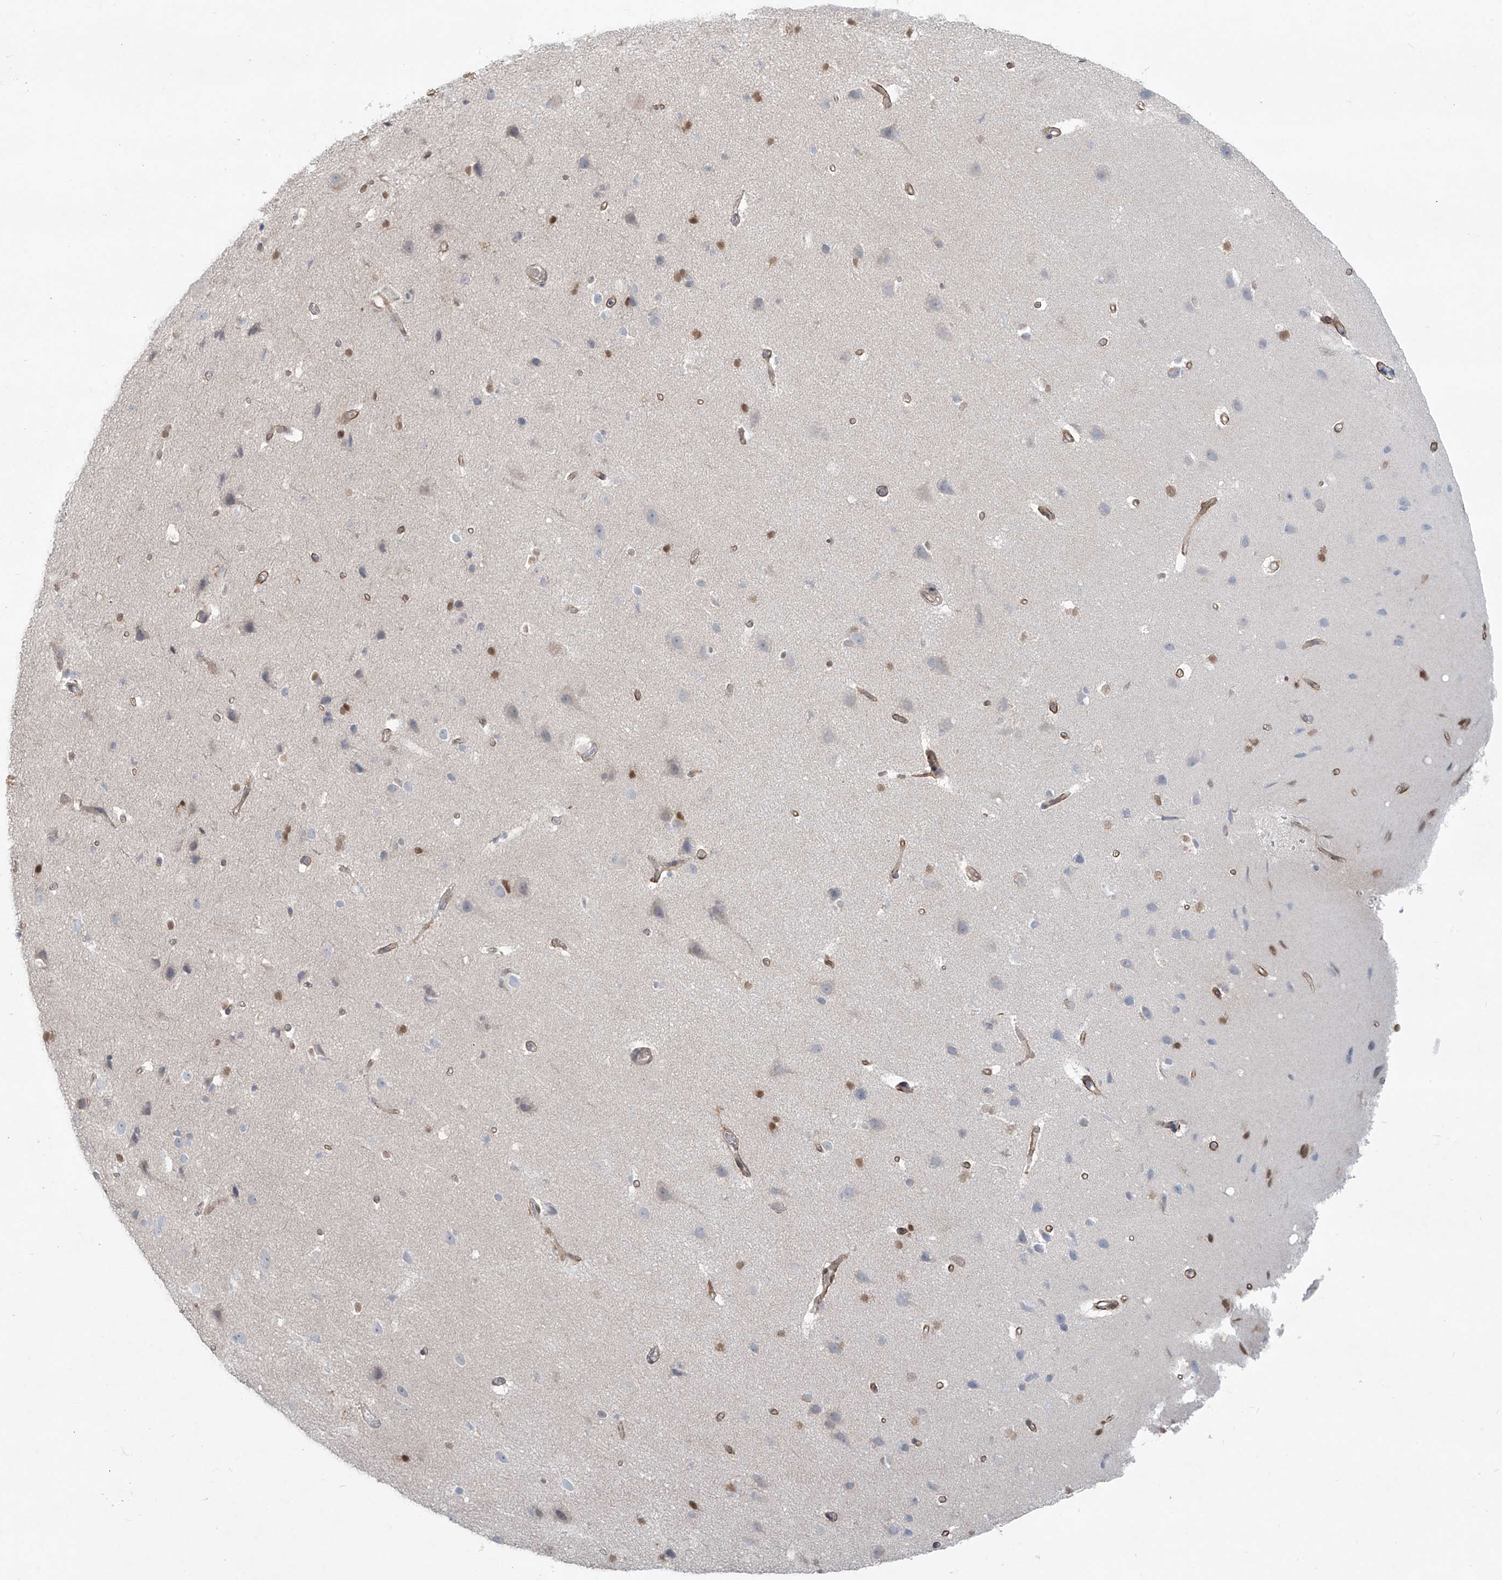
{"staining": {"intensity": "moderate", "quantity": ">75%", "location": "cytoplasmic/membranous"}, "tissue": "cerebral cortex", "cell_type": "Endothelial cells", "image_type": "normal", "snomed": [{"axis": "morphology", "description": "Normal tissue, NOS"}, {"axis": "topography", "description": "Cerebral cortex"}], "caption": "The histopathology image reveals a brown stain indicating the presence of a protein in the cytoplasmic/membranous of endothelial cells in cerebral cortex. Ihc stains the protein of interest in brown and the nuclei are stained blue.", "gene": "PPAT", "patient": {"sex": "male", "age": 34}}